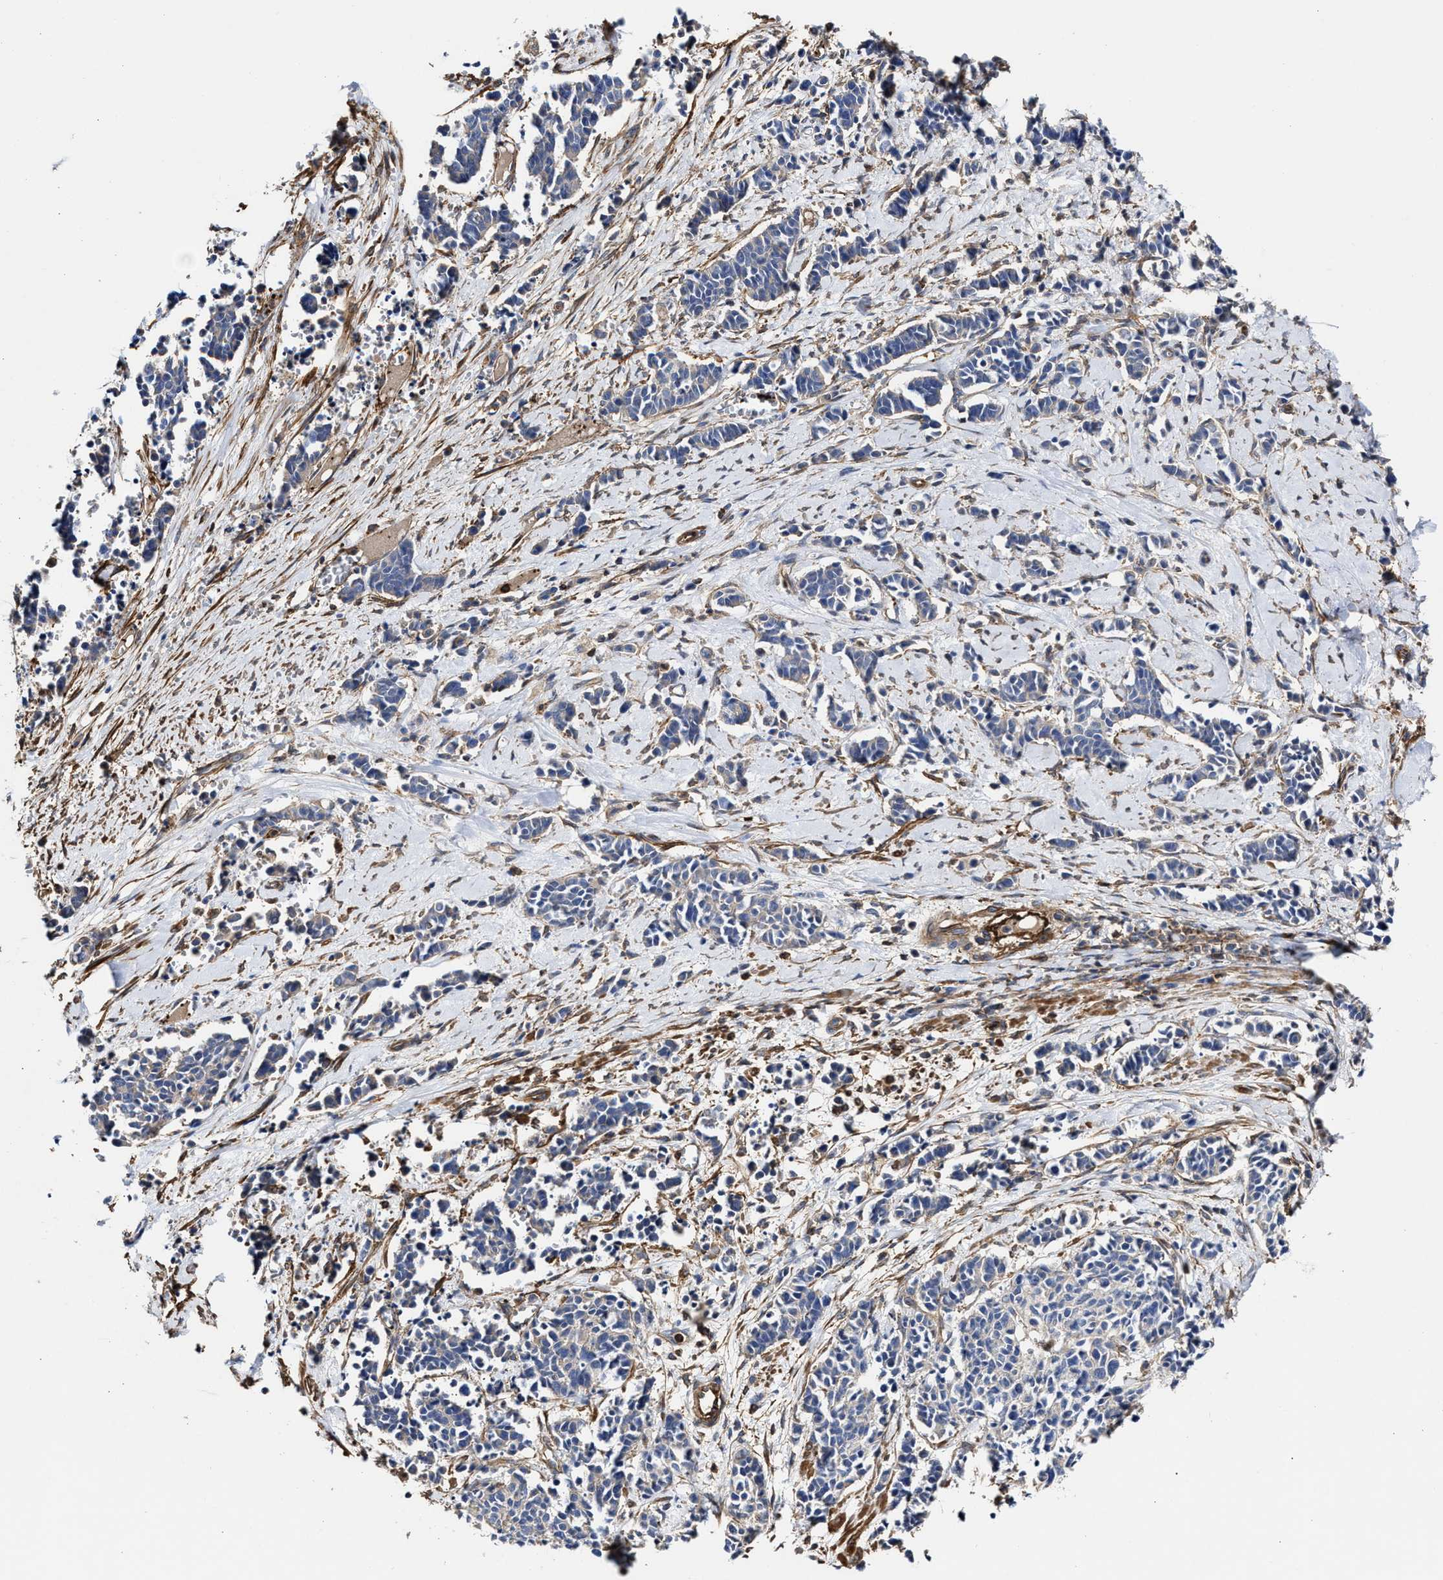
{"staining": {"intensity": "negative", "quantity": "none", "location": "none"}, "tissue": "cervical cancer", "cell_type": "Tumor cells", "image_type": "cancer", "snomed": [{"axis": "morphology", "description": "Squamous cell carcinoma, NOS"}, {"axis": "topography", "description": "Cervix"}], "caption": "Immunohistochemistry micrograph of neoplastic tissue: cervical squamous cell carcinoma stained with DAB (3,3'-diaminobenzidine) exhibits no significant protein staining in tumor cells.", "gene": "HS3ST5", "patient": {"sex": "female", "age": 35}}